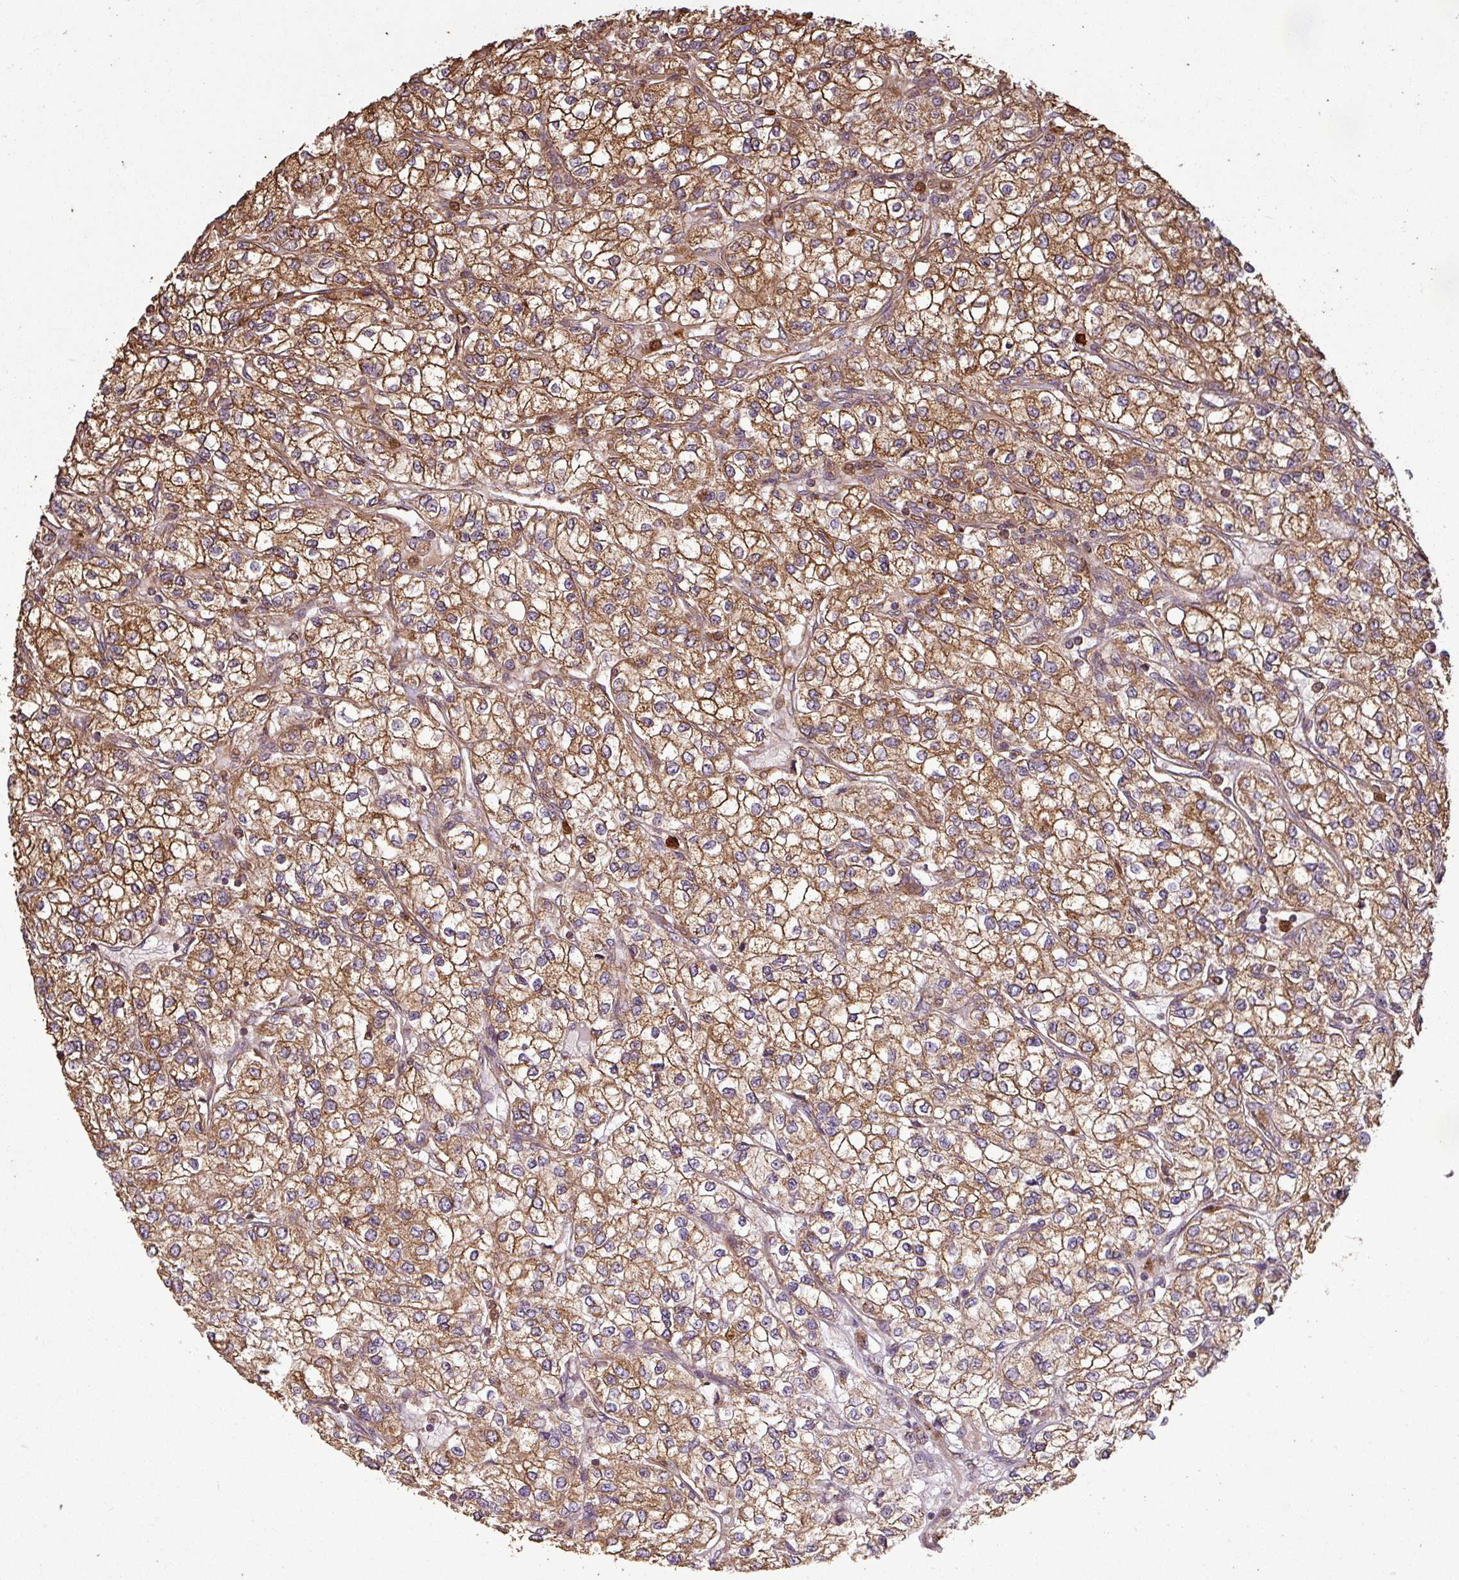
{"staining": {"intensity": "moderate", "quantity": ">75%", "location": "cytoplasmic/membranous"}, "tissue": "renal cancer", "cell_type": "Tumor cells", "image_type": "cancer", "snomed": [{"axis": "morphology", "description": "Adenocarcinoma, NOS"}, {"axis": "topography", "description": "Kidney"}], "caption": "Brown immunohistochemical staining in renal adenocarcinoma exhibits moderate cytoplasmic/membranous positivity in about >75% of tumor cells.", "gene": "PLEKHM1", "patient": {"sex": "male", "age": 80}}